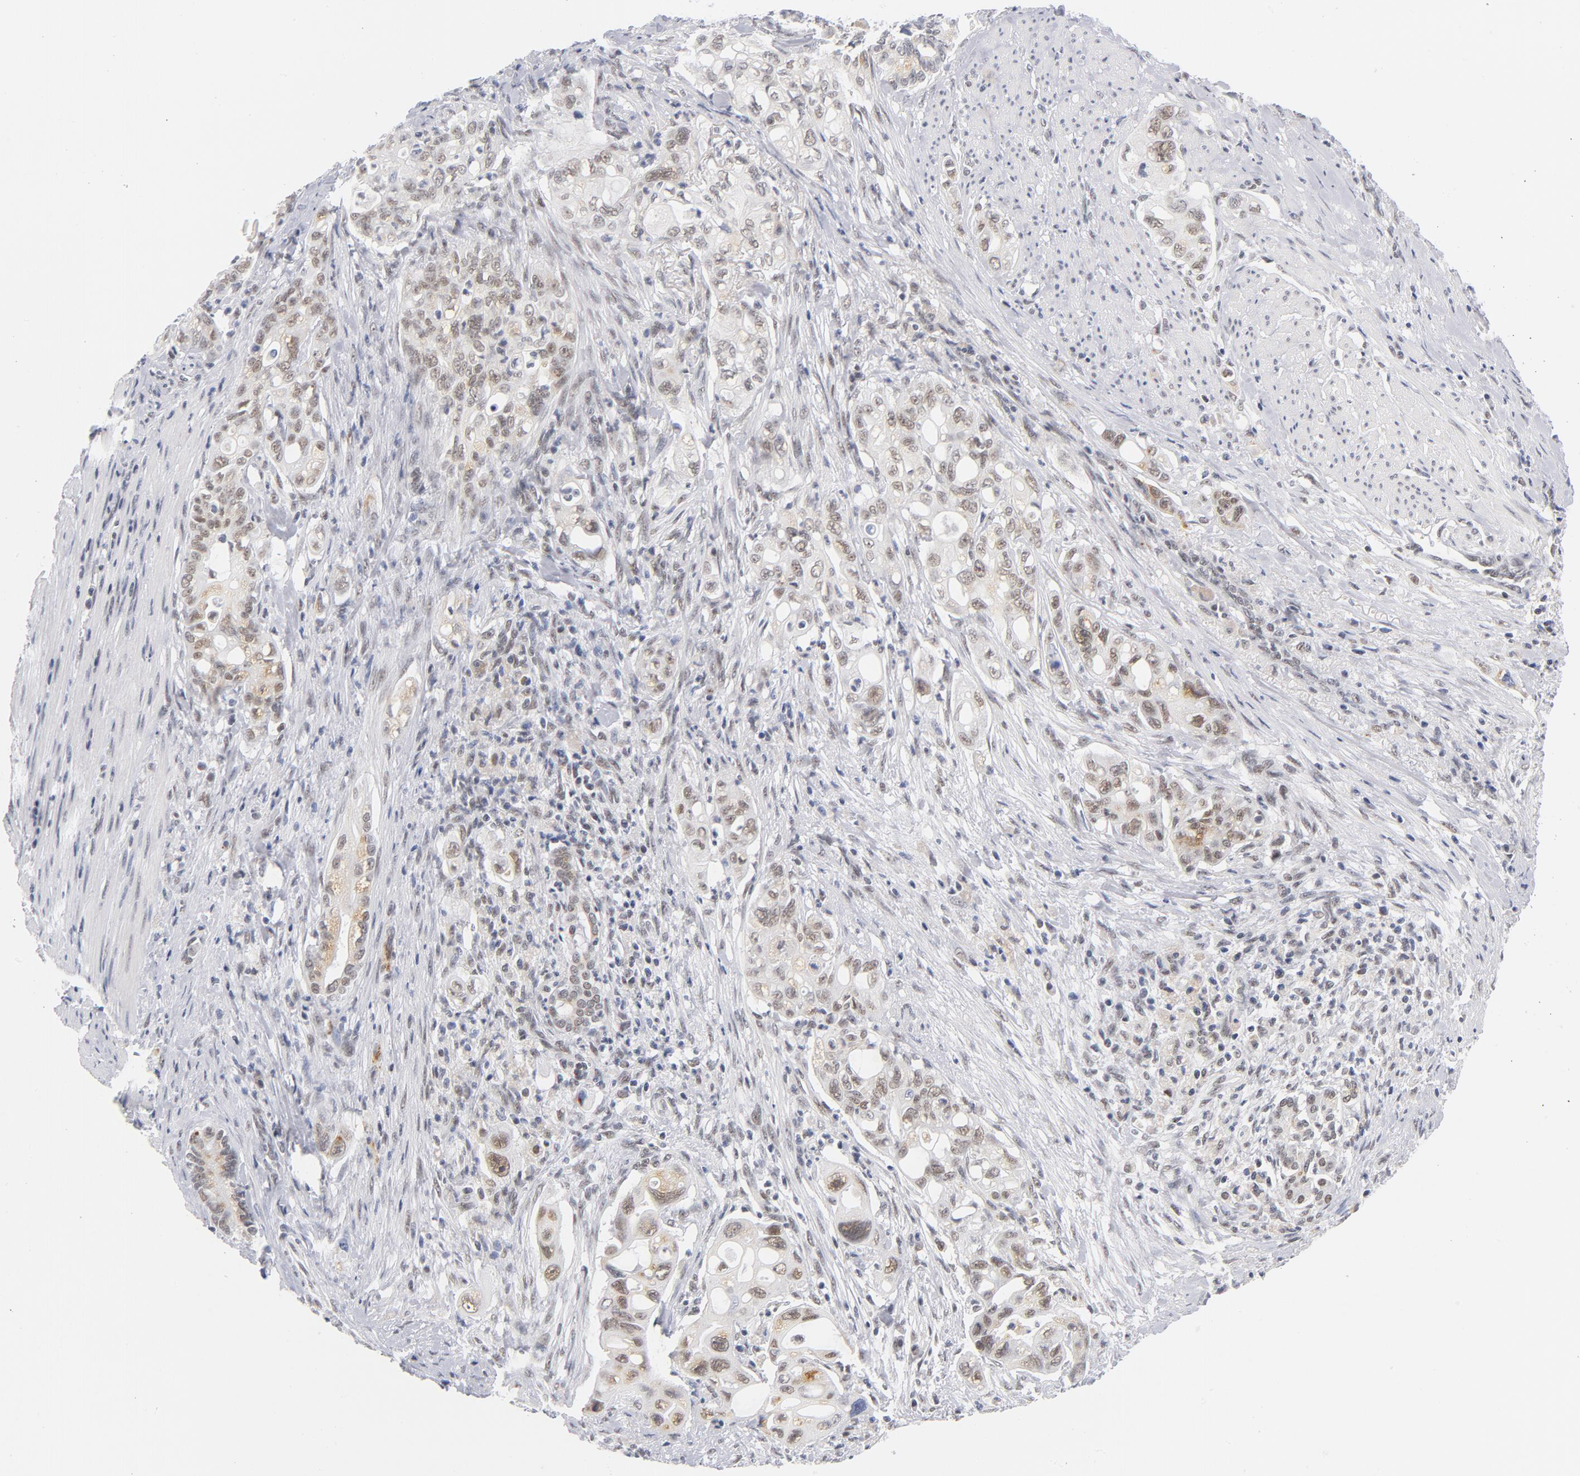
{"staining": {"intensity": "weak", "quantity": "25%-75%", "location": "nuclear"}, "tissue": "pancreatic cancer", "cell_type": "Tumor cells", "image_type": "cancer", "snomed": [{"axis": "morphology", "description": "Normal tissue, NOS"}, {"axis": "topography", "description": "Pancreas"}], "caption": "Immunohistochemical staining of human pancreatic cancer displays low levels of weak nuclear positivity in approximately 25%-75% of tumor cells.", "gene": "BAP1", "patient": {"sex": "male", "age": 42}}